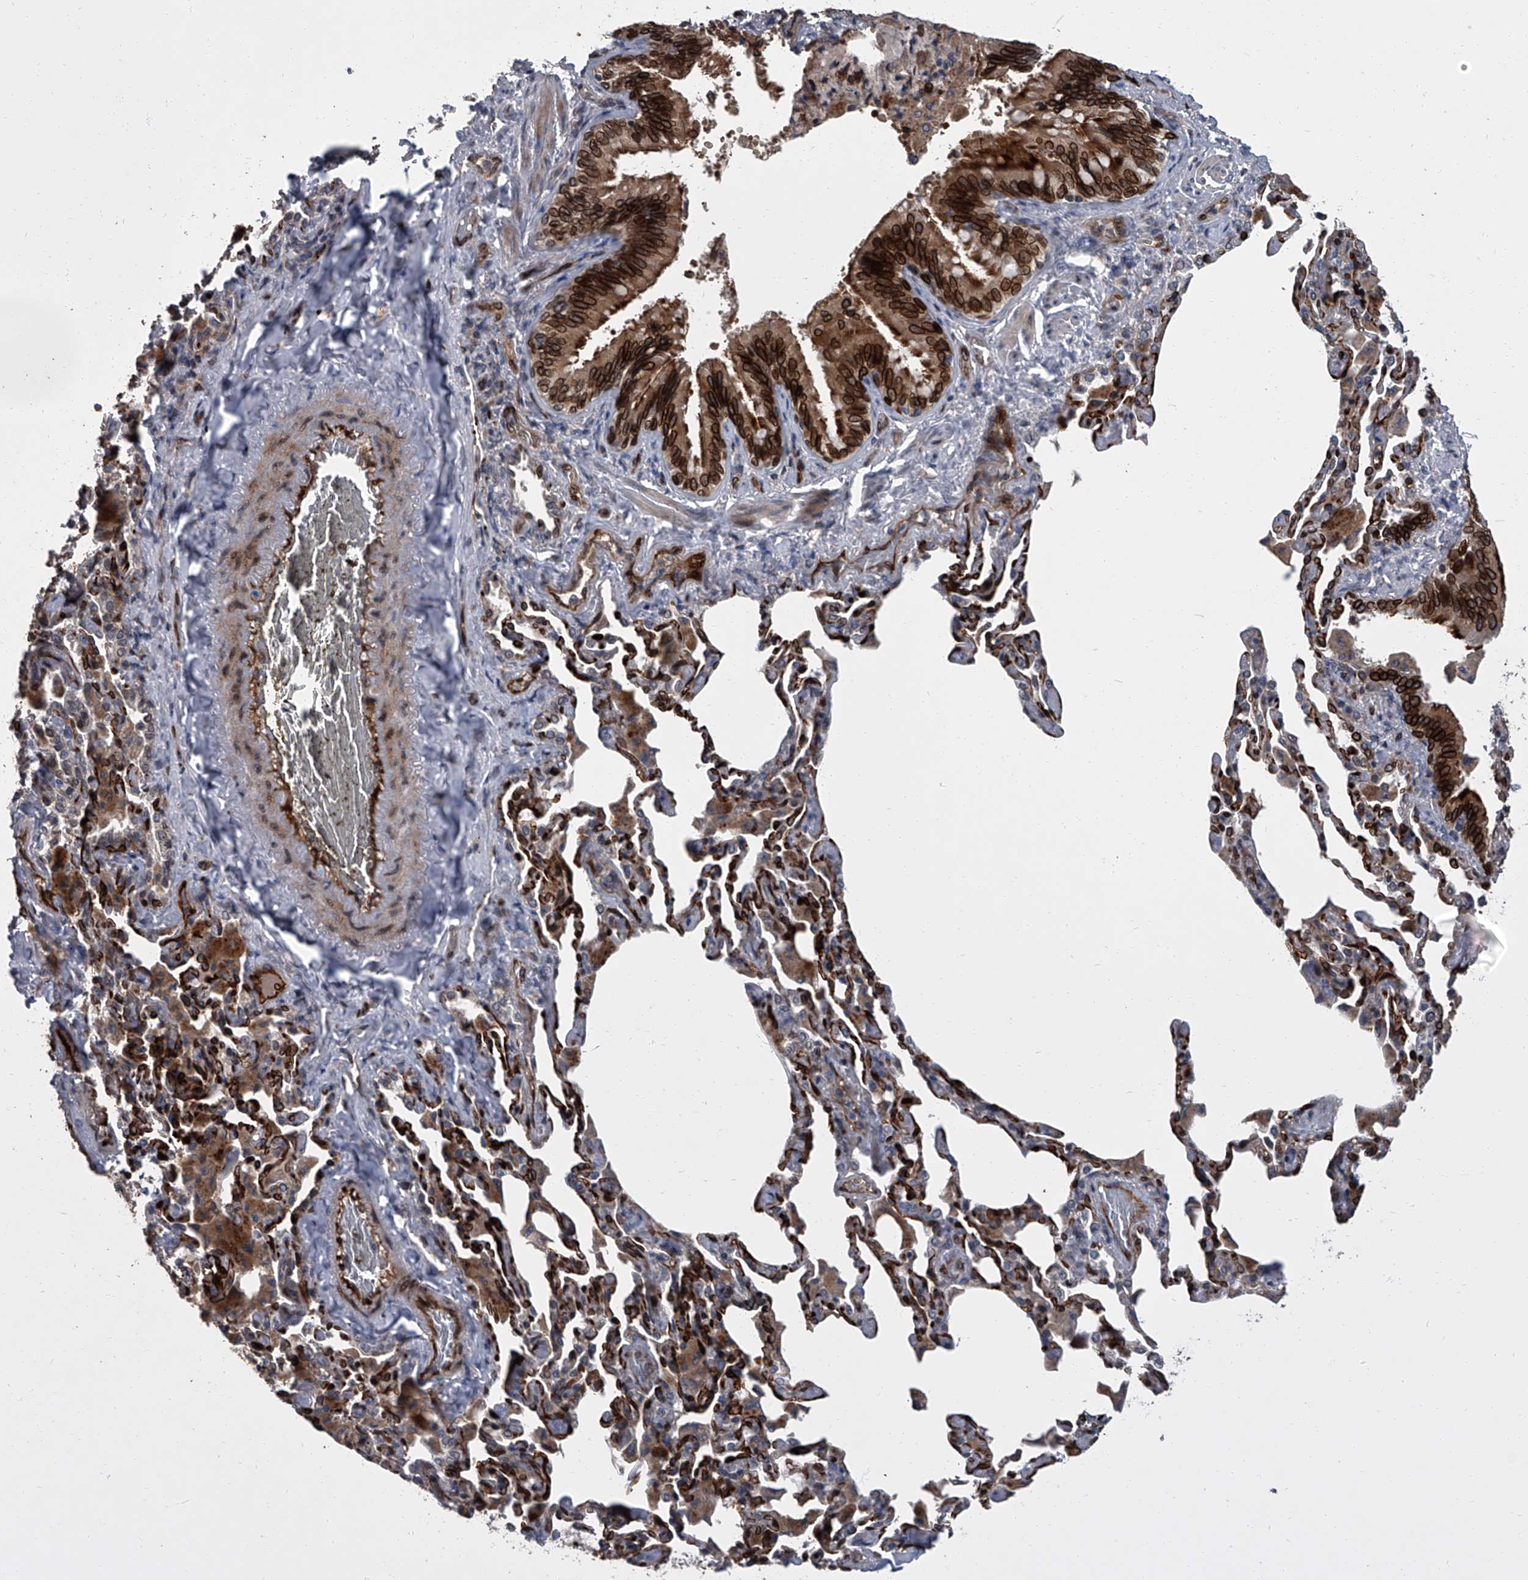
{"staining": {"intensity": "strong", "quantity": ">75%", "location": "cytoplasmic/membranous,nuclear"}, "tissue": "bronchus", "cell_type": "Respiratory epithelial cells", "image_type": "normal", "snomed": [{"axis": "morphology", "description": "Normal tissue, NOS"}, {"axis": "morphology", "description": "Inflammation, NOS"}, {"axis": "topography", "description": "Lung"}], "caption": "Benign bronchus reveals strong cytoplasmic/membranous,nuclear staining in about >75% of respiratory epithelial cells (IHC, brightfield microscopy, high magnification)..", "gene": "LRRC8C", "patient": {"sex": "female", "age": 46}}